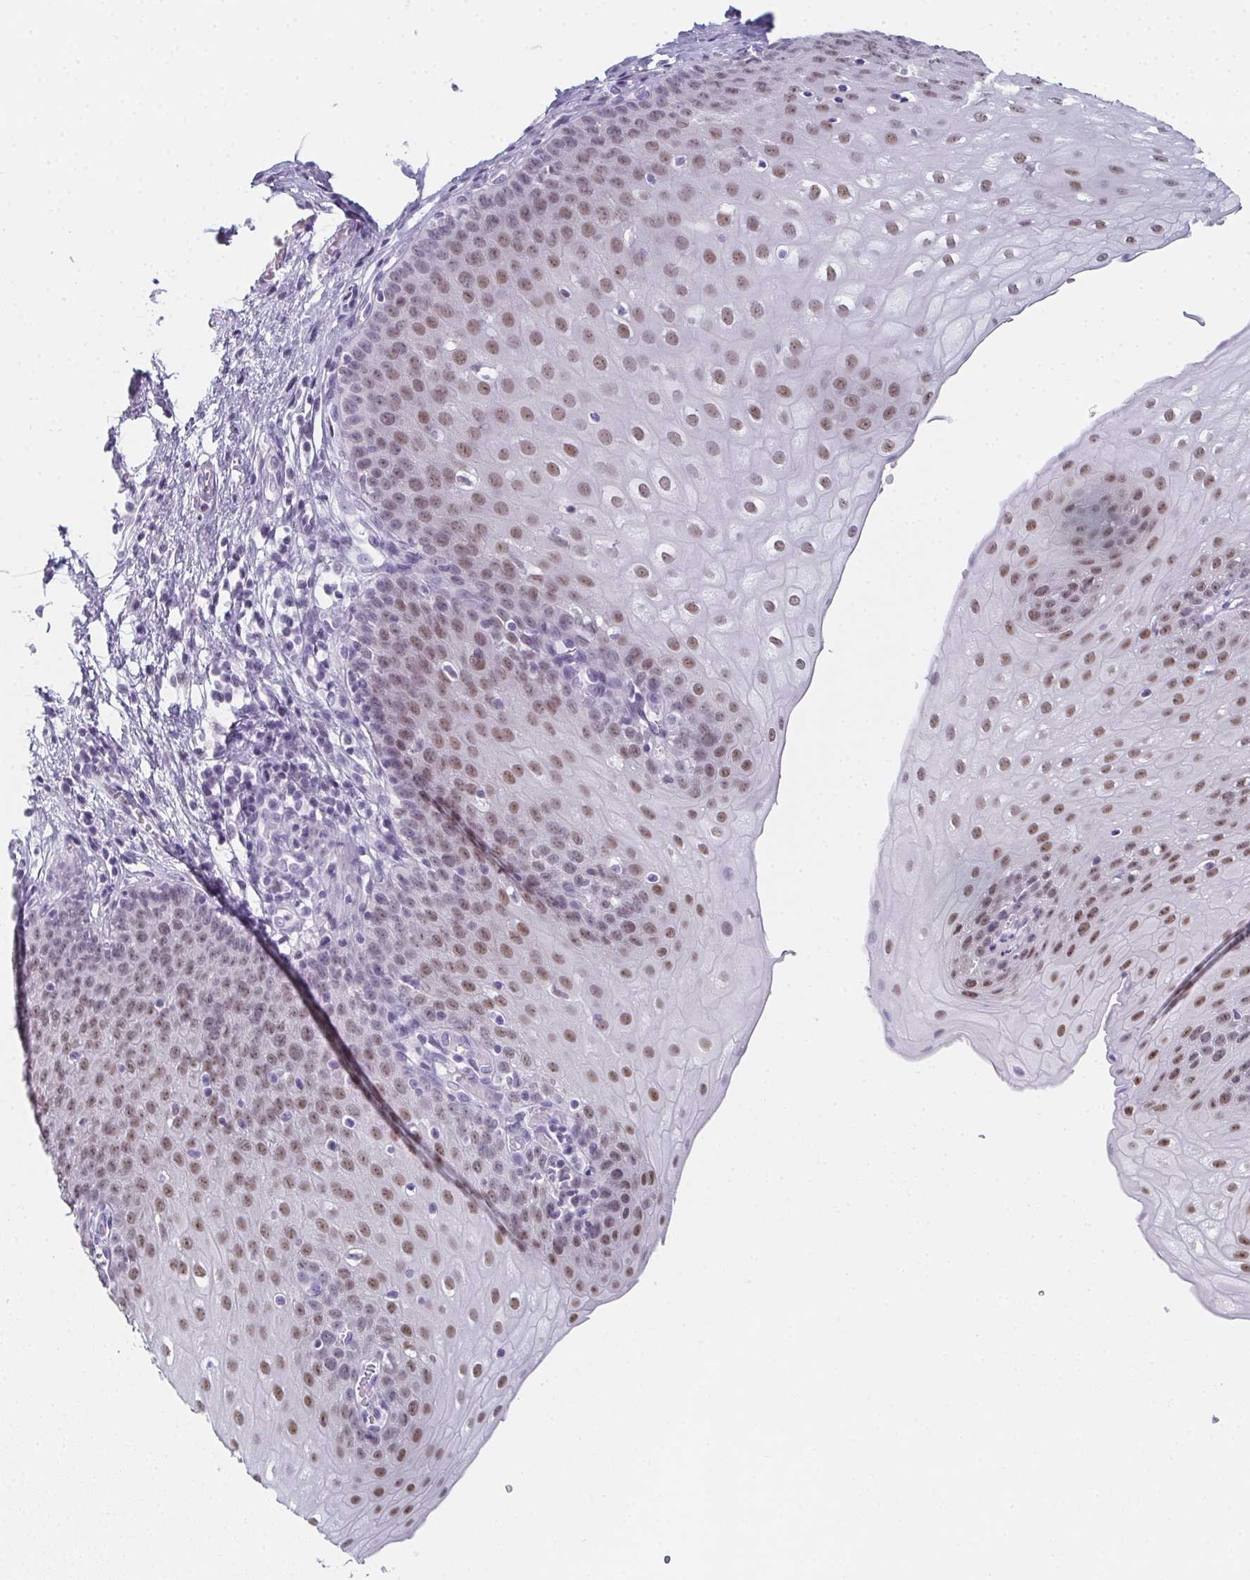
{"staining": {"intensity": "moderate", "quantity": ">75%", "location": "nuclear"}, "tissue": "esophagus", "cell_type": "Squamous epithelial cells", "image_type": "normal", "snomed": [{"axis": "morphology", "description": "Normal tissue, NOS"}, {"axis": "topography", "description": "Esophagus"}], "caption": "Immunohistochemical staining of unremarkable esophagus reveals medium levels of moderate nuclear staining in about >75% of squamous epithelial cells. Ihc stains the protein of interest in brown and the nuclei are stained blue.", "gene": "PYCR3", "patient": {"sex": "male", "age": 71}}